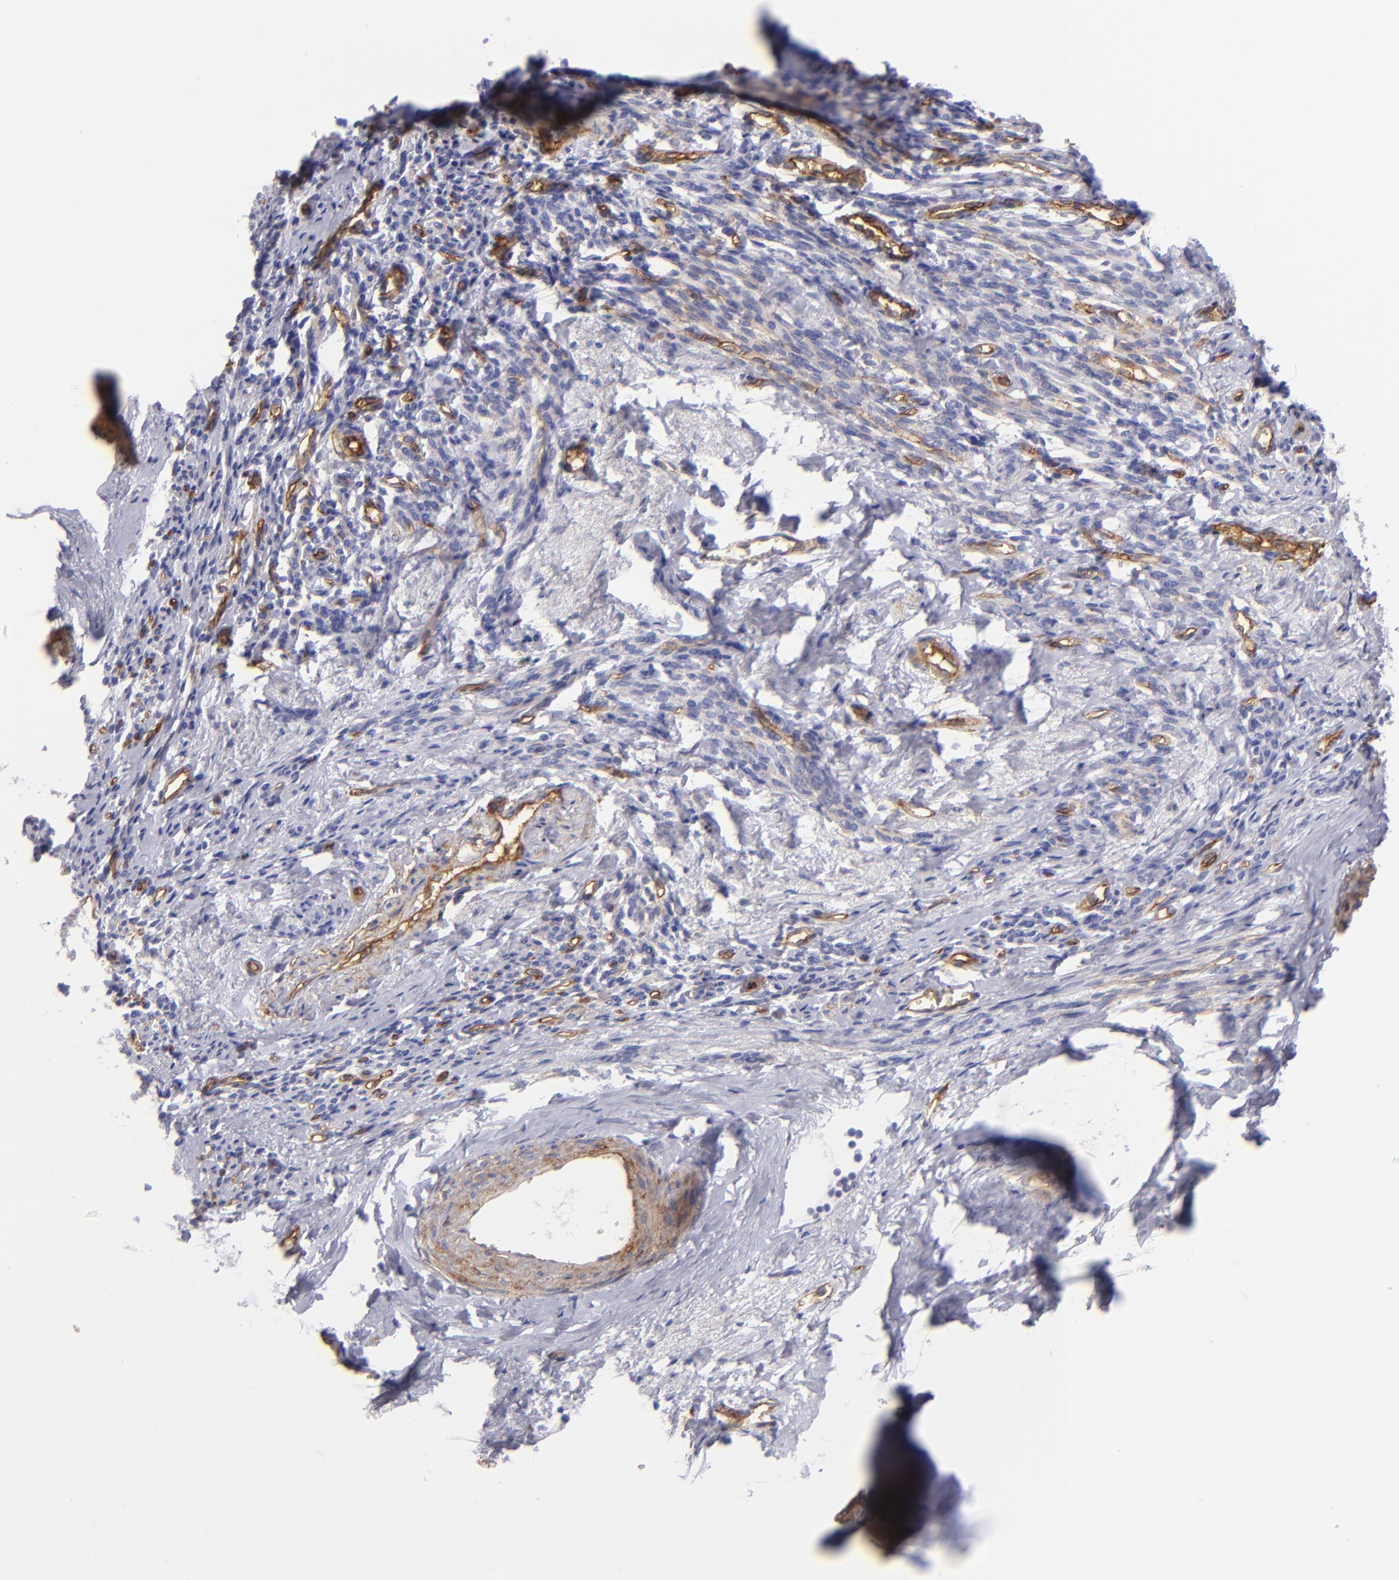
{"staining": {"intensity": "negative", "quantity": "none", "location": "none"}, "tissue": "endometrial cancer", "cell_type": "Tumor cells", "image_type": "cancer", "snomed": [{"axis": "morphology", "description": "Adenocarcinoma, NOS"}, {"axis": "topography", "description": "Endometrium"}], "caption": "Tumor cells show no significant protein staining in endometrial adenocarcinoma.", "gene": "ENTPD1", "patient": {"sex": "female", "age": 75}}